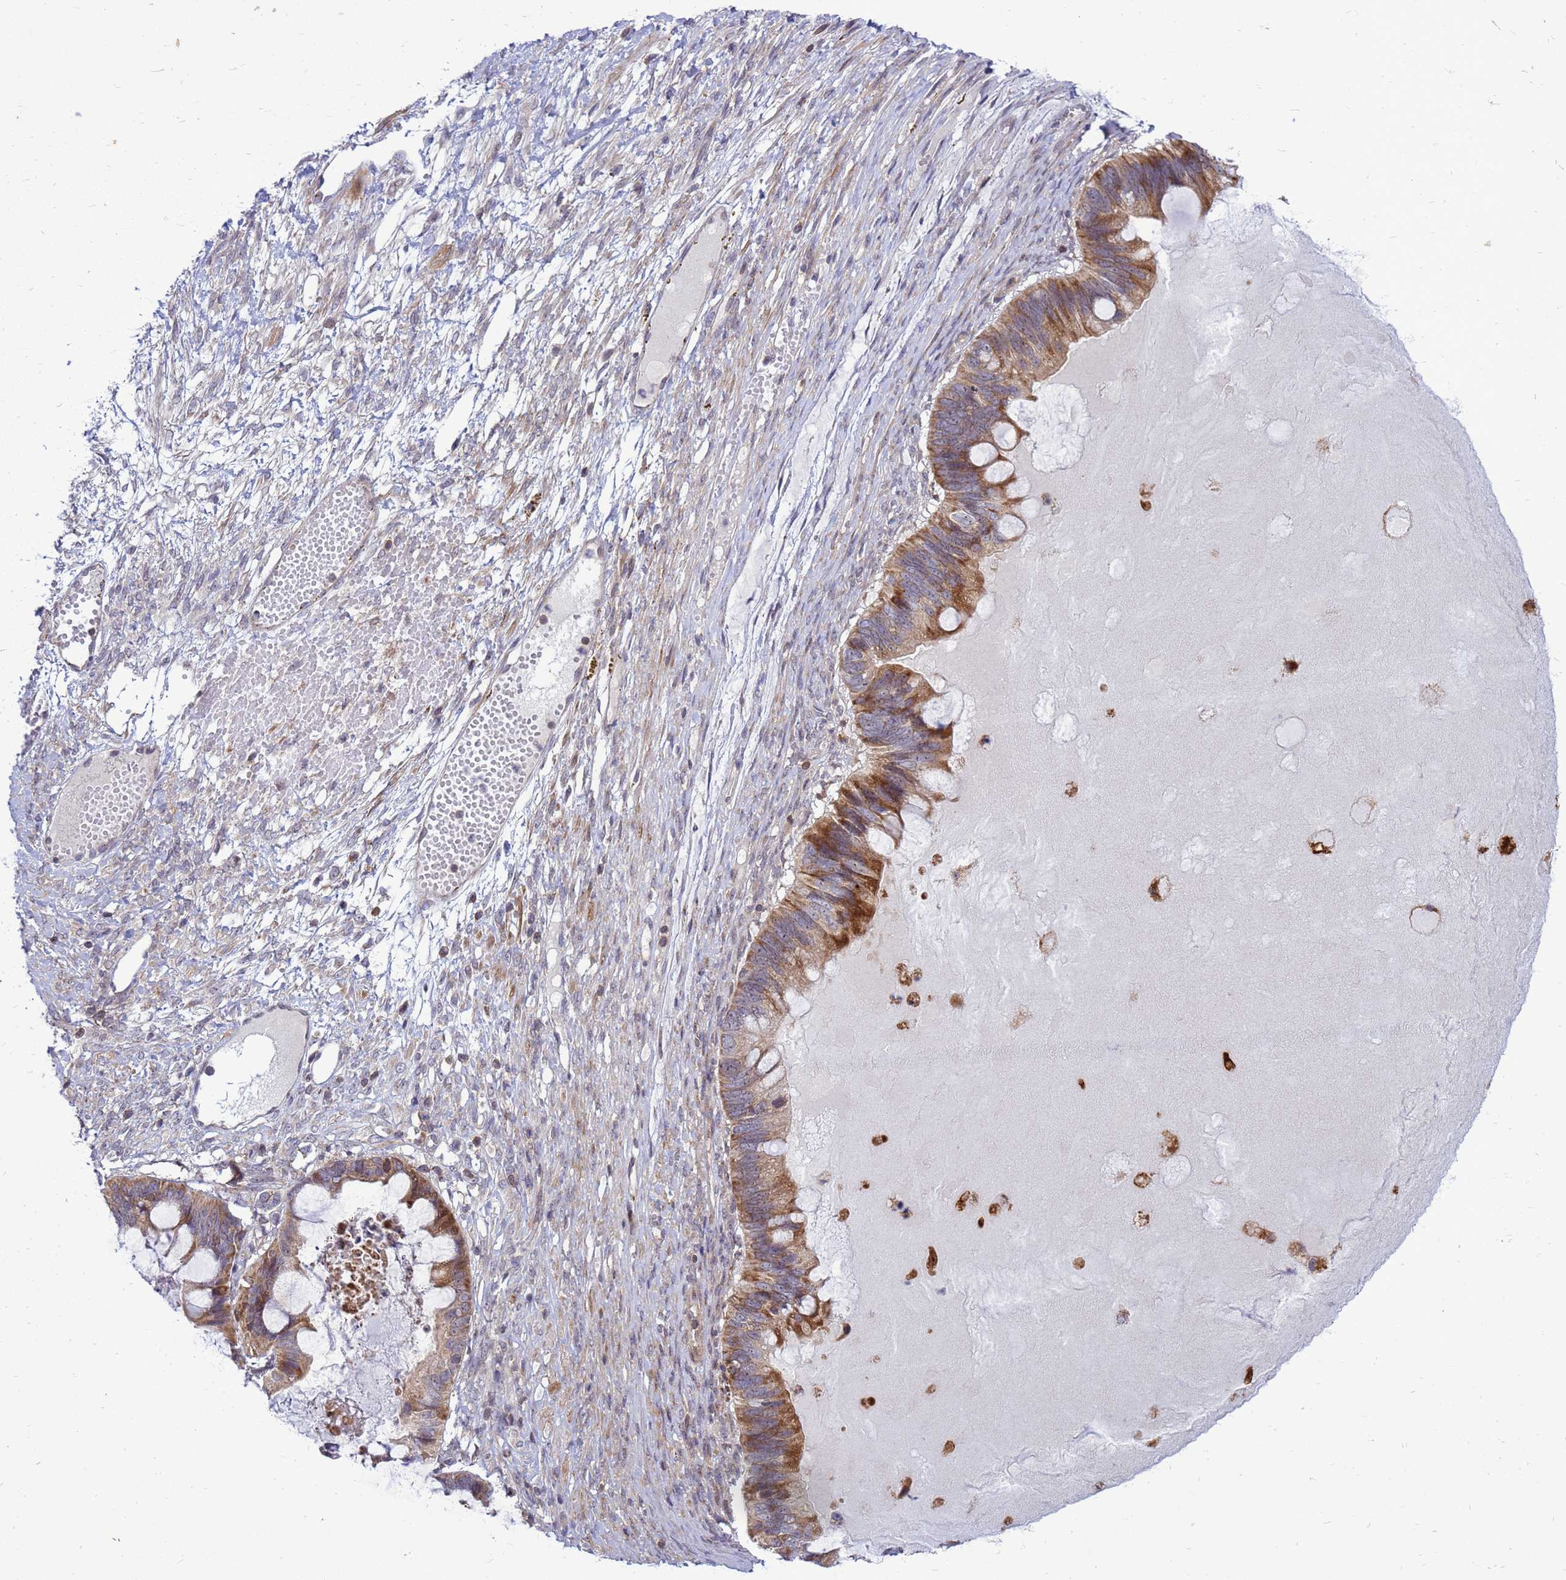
{"staining": {"intensity": "moderate", "quantity": ">75%", "location": "cytoplasmic/membranous"}, "tissue": "ovarian cancer", "cell_type": "Tumor cells", "image_type": "cancer", "snomed": [{"axis": "morphology", "description": "Cystadenocarcinoma, mucinous, NOS"}, {"axis": "topography", "description": "Ovary"}], "caption": "Human ovarian cancer (mucinous cystadenocarcinoma) stained with a protein marker exhibits moderate staining in tumor cells.", "gene": "C12orf43", "patient": {"sex": "female", "age": 61}}